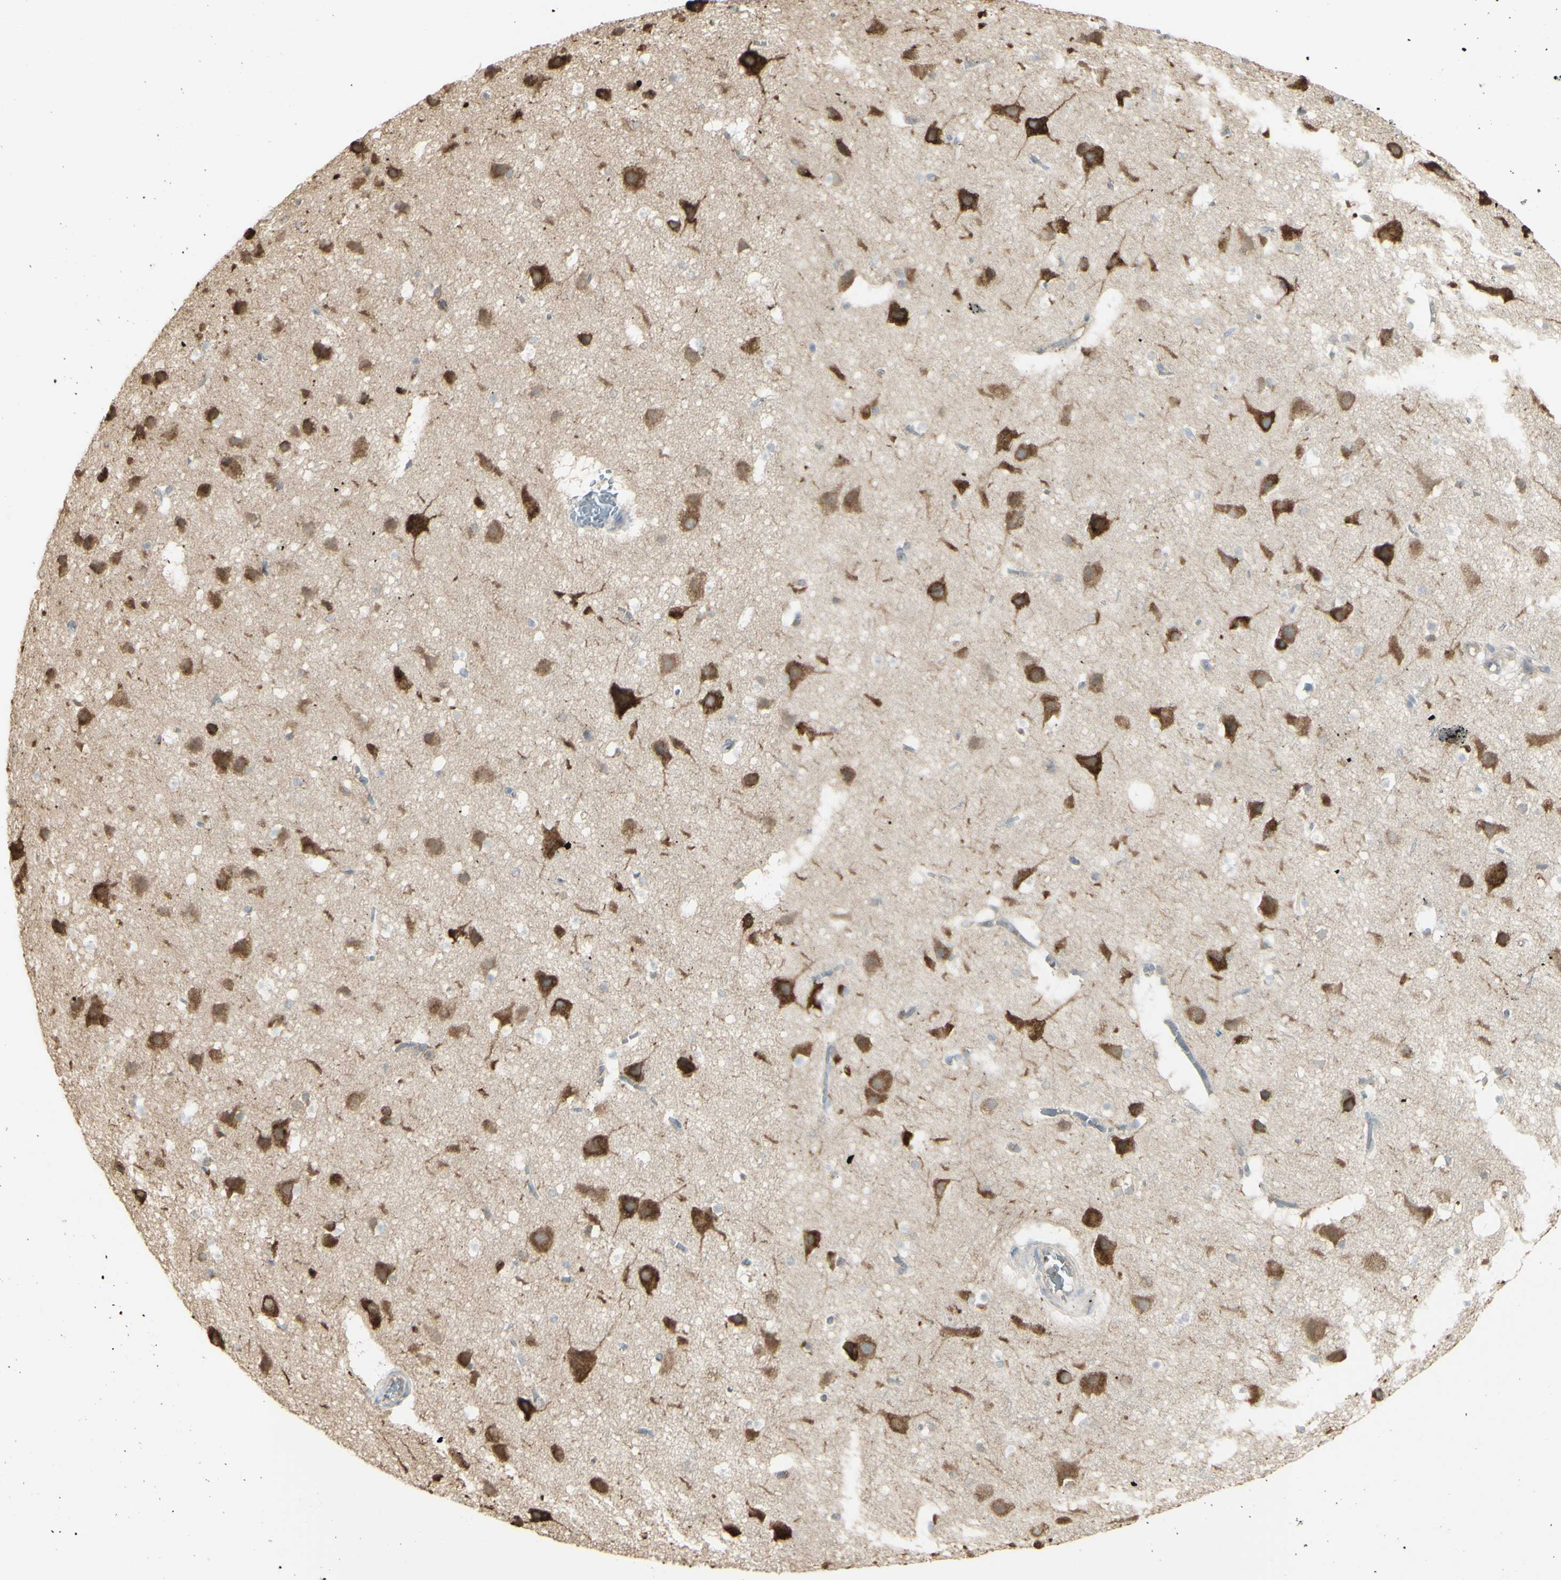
{"staining": {"intensity": "weak", "quantity": "25%-75%", "location": "cytoplasmic/membranous"}, "tissue": "cerebral cortex", "cell_type": "Endothelial cells", "image_type": "normal", "snomed": [{"axis": "morphology", "description": "Normal tissue, NOS"}, {"axis": "topography", "description": "Cerebral cortex"}], "caption": "Cerebral cortex stained for a protein displays weak cytoplasmic/membranous positivity in endothelial cells. (brown staining indicates protein expression, while blue staining denotes nuclei).", "gene": "EEF1B2", "patient": {"sex": "male", "age": 45}}